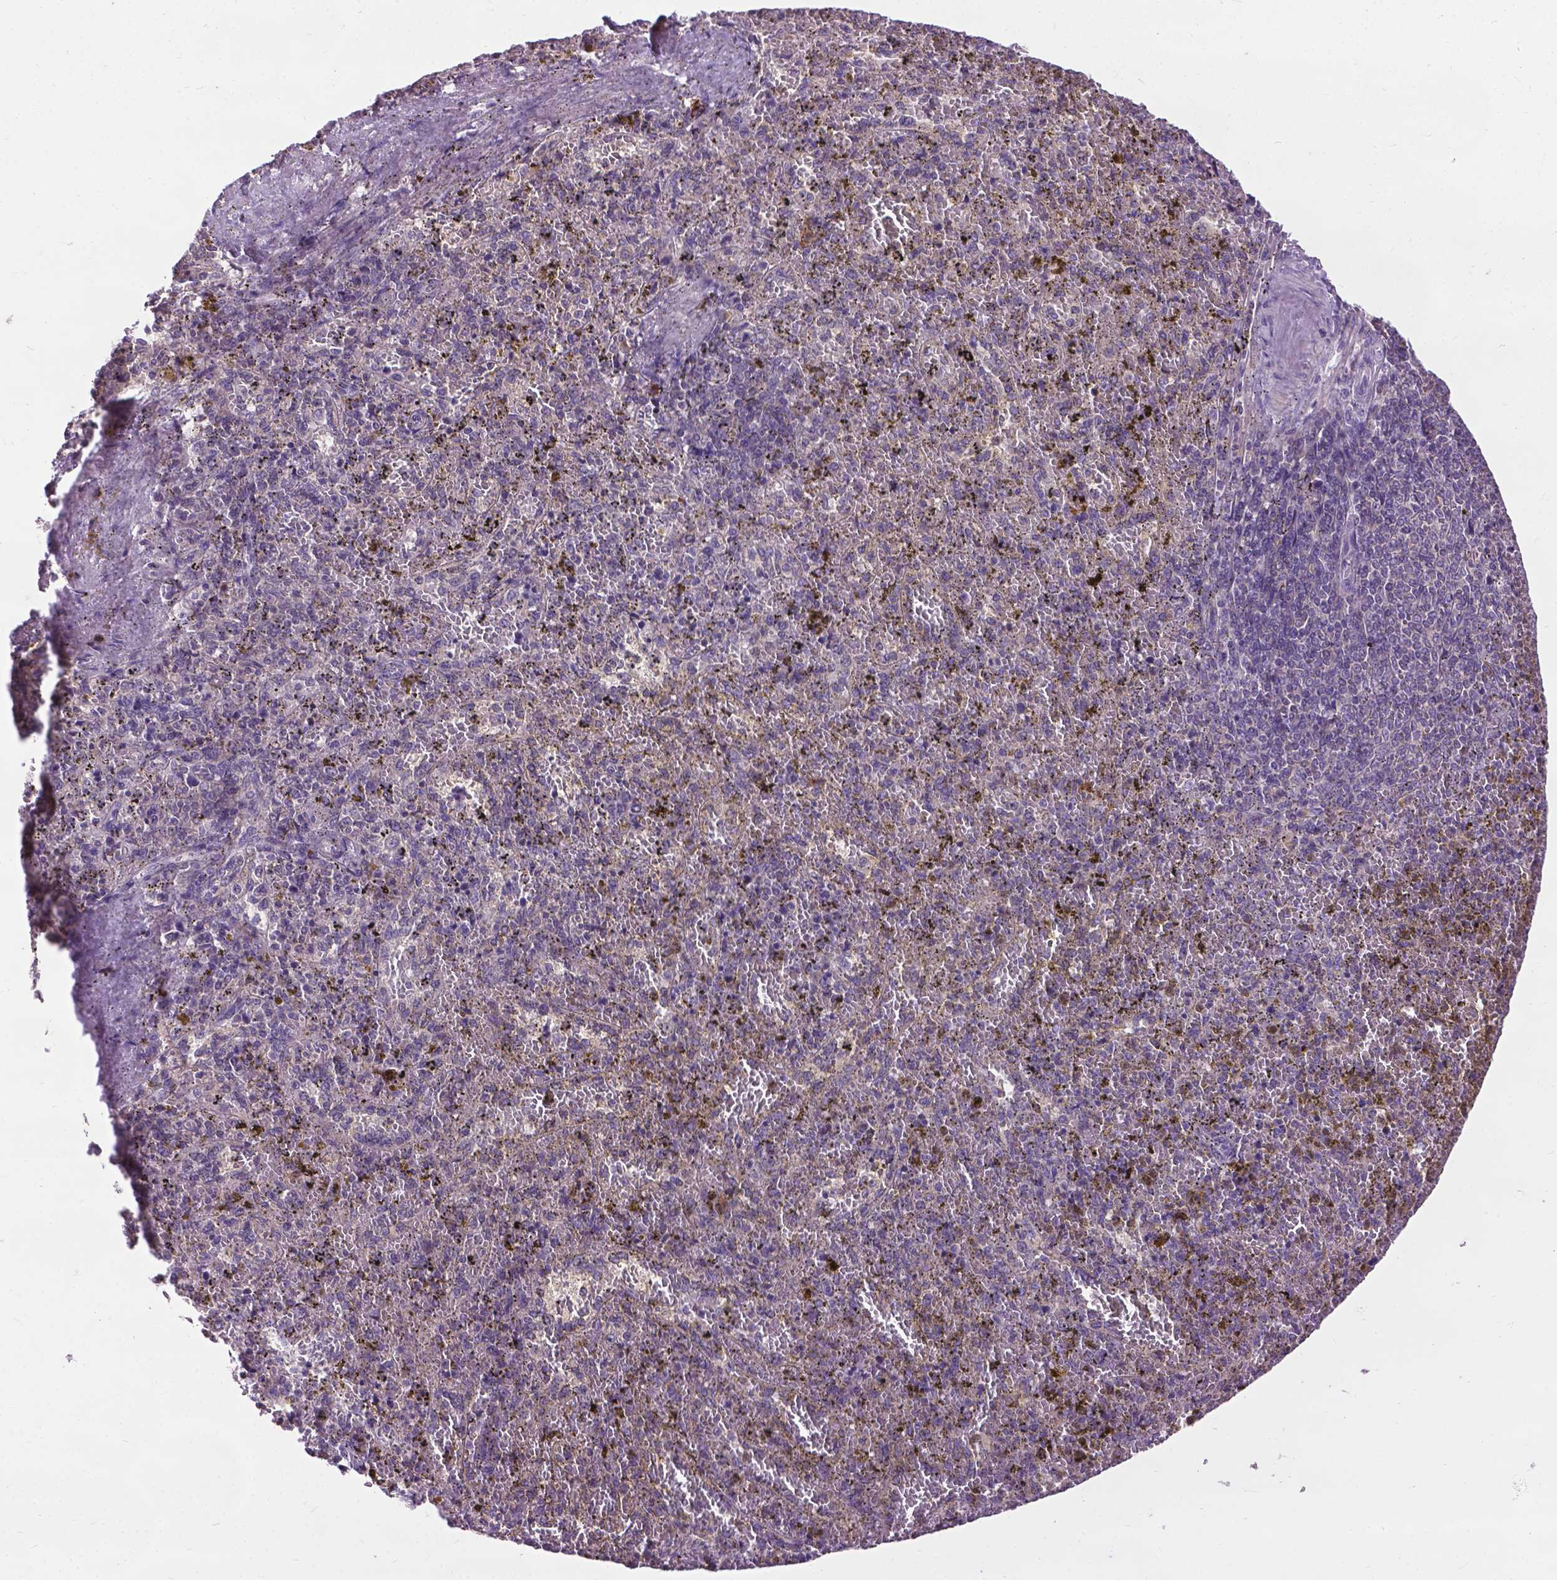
{"staining": {"intensity": "strong", "quantity": "<25%", "location": "cytoplasmic/membranous"}, "tissue": "spleen", "cell_type": "Cells in red pulp", "image_type": "normal", "snomed": [{"axis": "morphology", "description": "Normal tissue, NOS"}, {"axis": "topography", "description": "Spleen"}], "caption": "This photomicrograph exhibits immunohistochemistry (IHC) staining of normal human spleen, with medium strong cytoplasmic/membranous expression in about <25% of cells in red pulp.", "gene": "JAK3", "patient": {"sex": "female", "age": 50}}